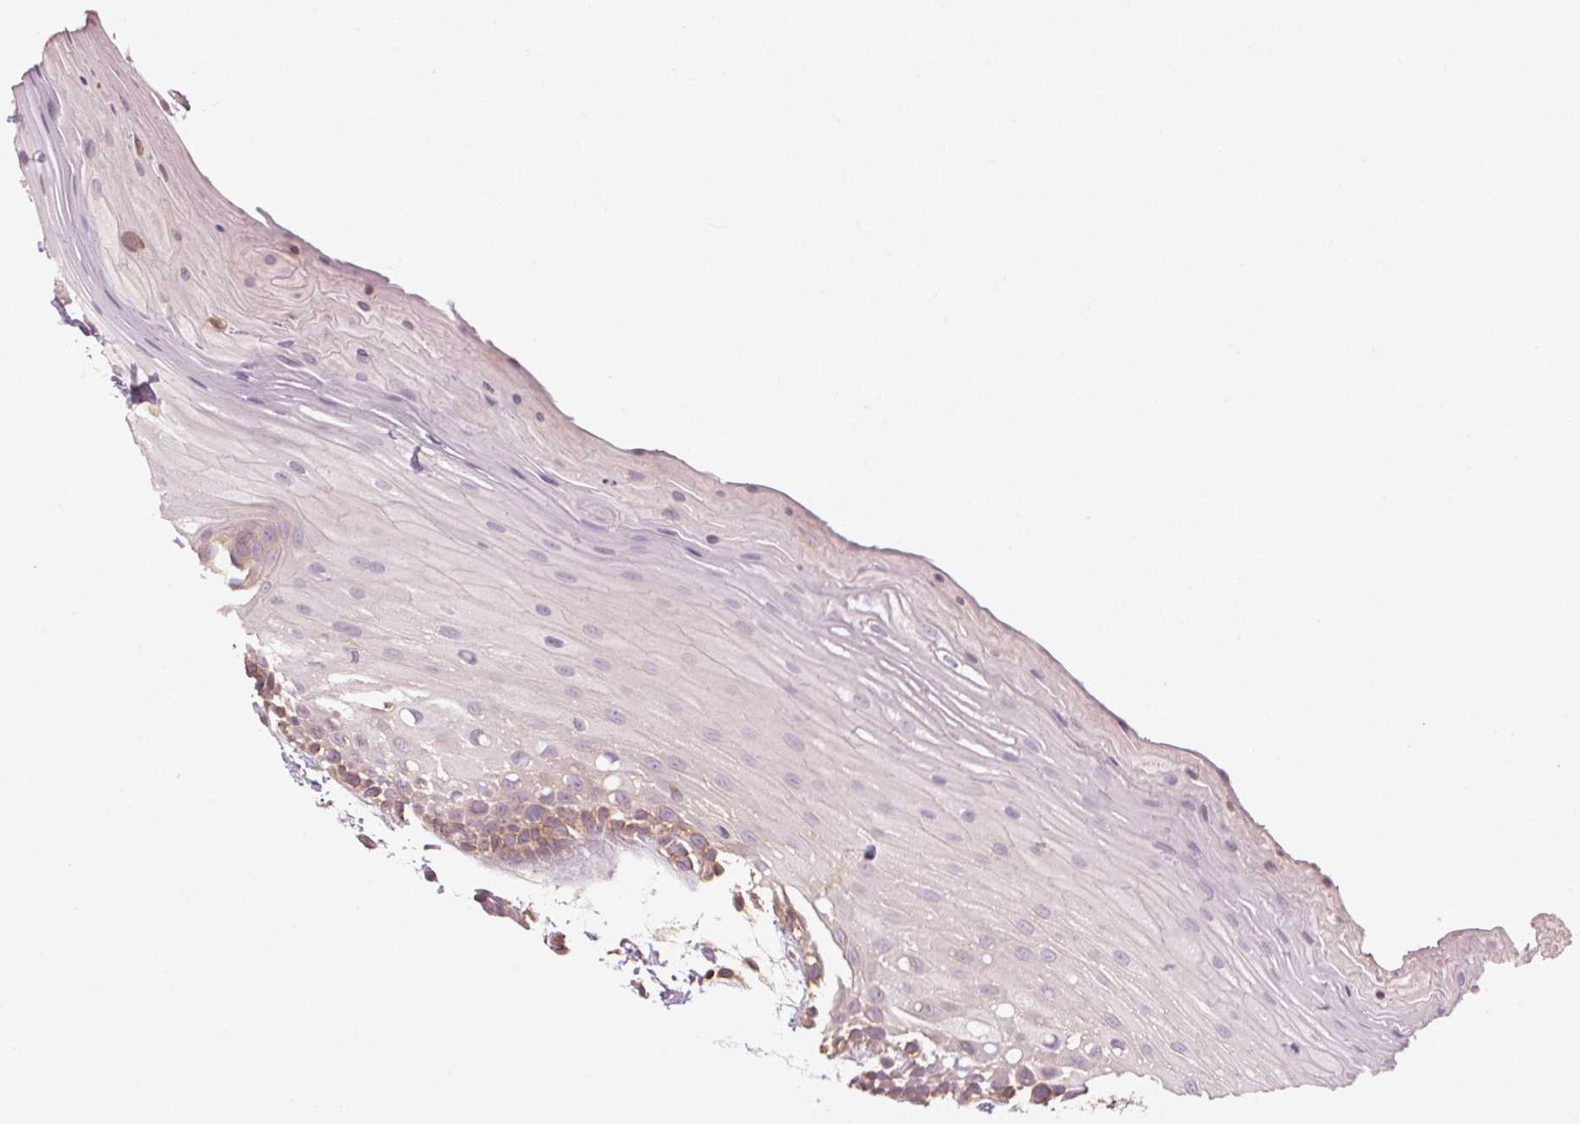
{"staining": {"intensity": "negative", "quantity": "none", "location": "none"}, "tissue": "oral mucosa", "cell_type": "Squamous epithelial cells", "image_type": "normal", "snomed": [{"axis": "morphology", "description": "Normal tissue, NOS"}, {"axis": "morphology", "description": "Squamous cell carcinoma, NOS"}, {"axis": "topography", "description": "Oral tissue"}, {"axis": "topography", "description": "Tounge, NOS"}, {"axis": "topography", "description": "Head-Neck"}], "caption": "This is an immunohistochemistry (IHC) histopathology image of unremarkable human oral mucosa. There is no staining in squamous epithelial cells.", "gene": "QDPR", "patient": {"sex": "male", "age": 62}}